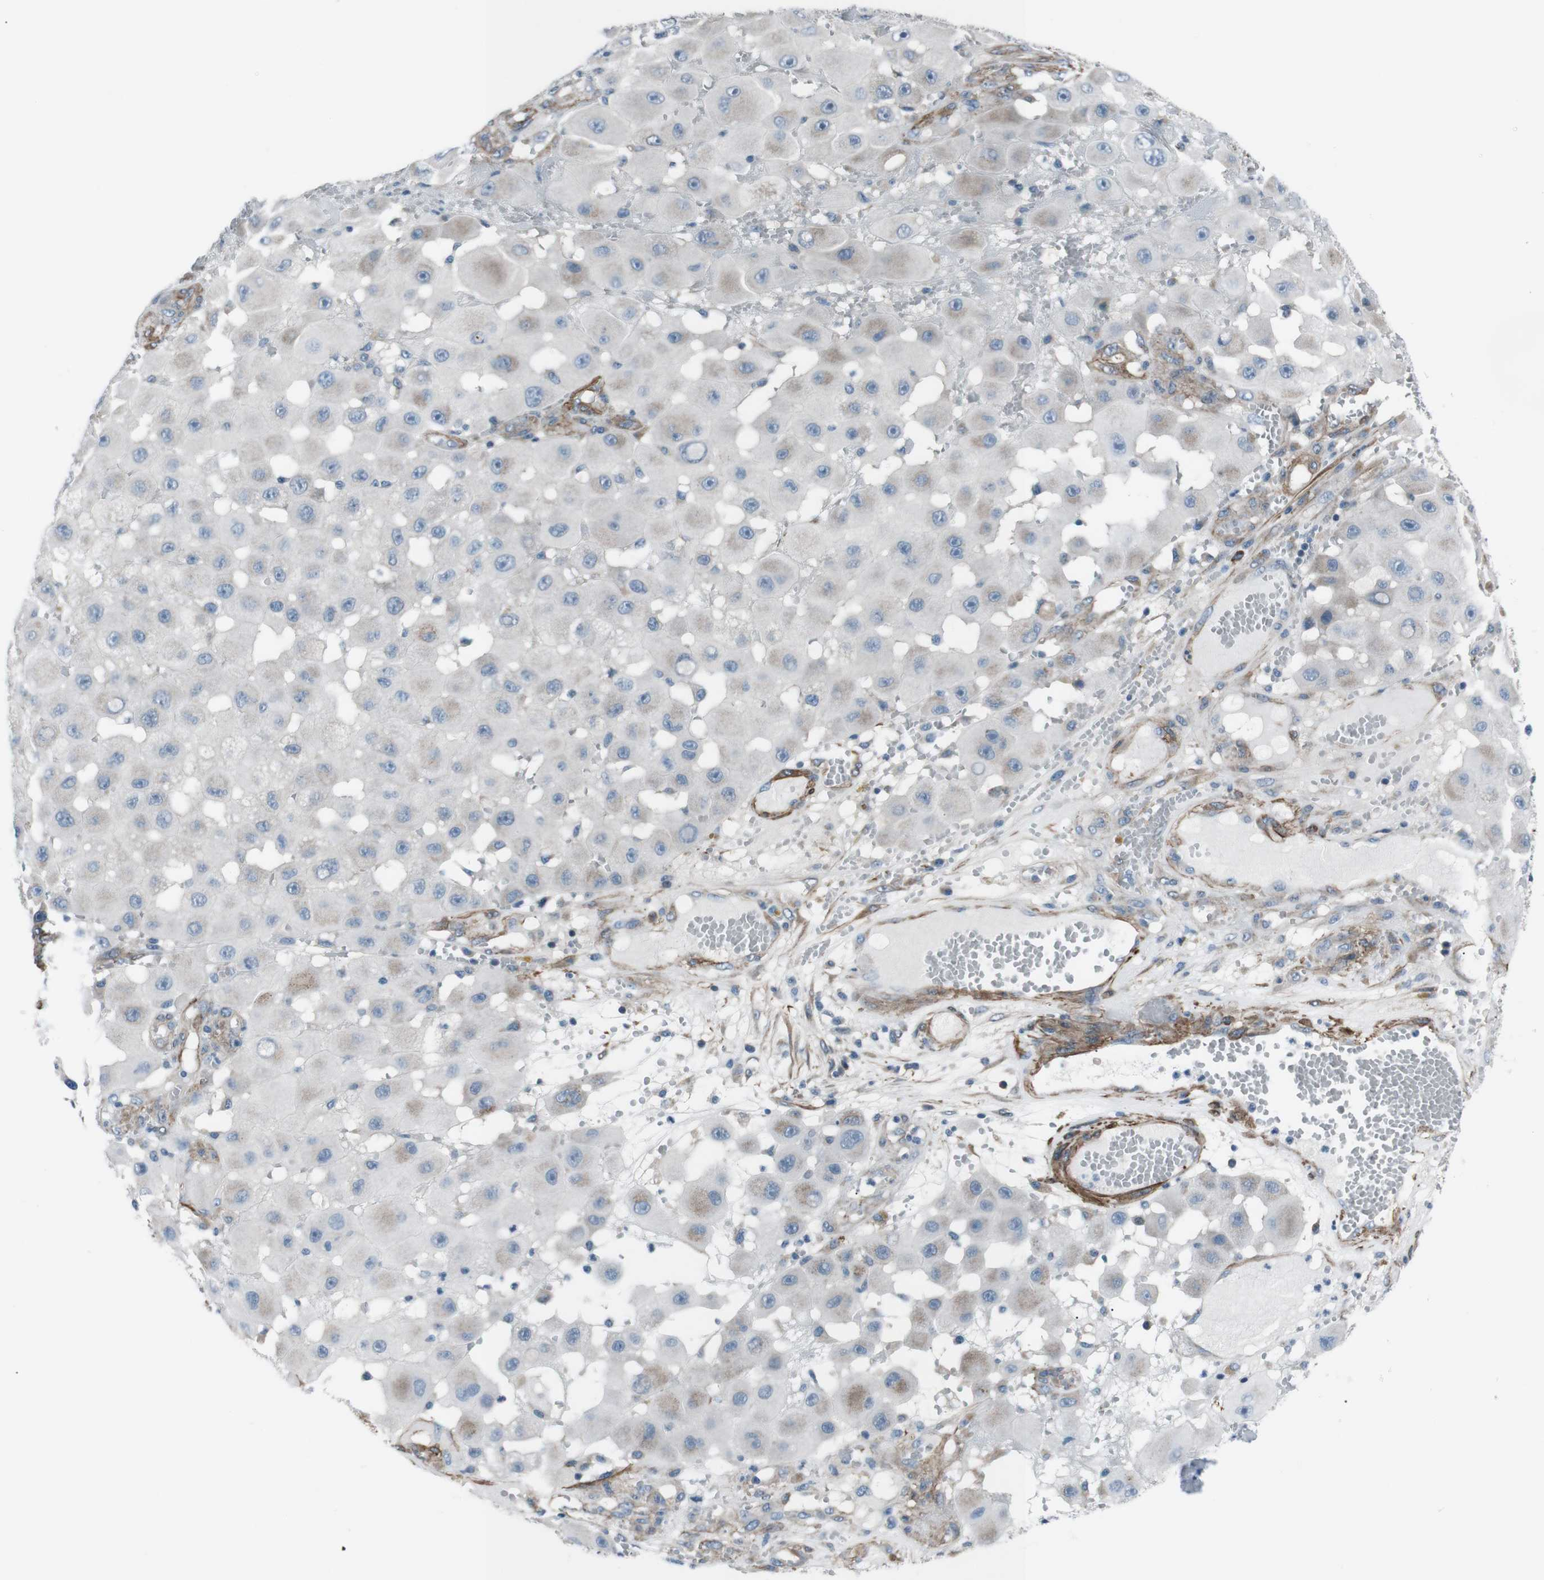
{"staining": {"intensity": "weak", "quantity": "<25%", "location": "cytoplasmic/membranous"}, "tissue": "melanoma", "cell_type": "Tumor cells", "image_type": "cancer", "snomed": [{"axis": "morphology", "description": "Malignant melanoma, NOS"}, {"axis": "topography", "description": "Skin"}], "caption": "A high-resolution image shows immunohistochemistry staining of malignant melanoma, which exhibits no significant positivity in tumor cells.", "gene": "PDLIM5", "patient": {"sex": "female", "age": 81}}